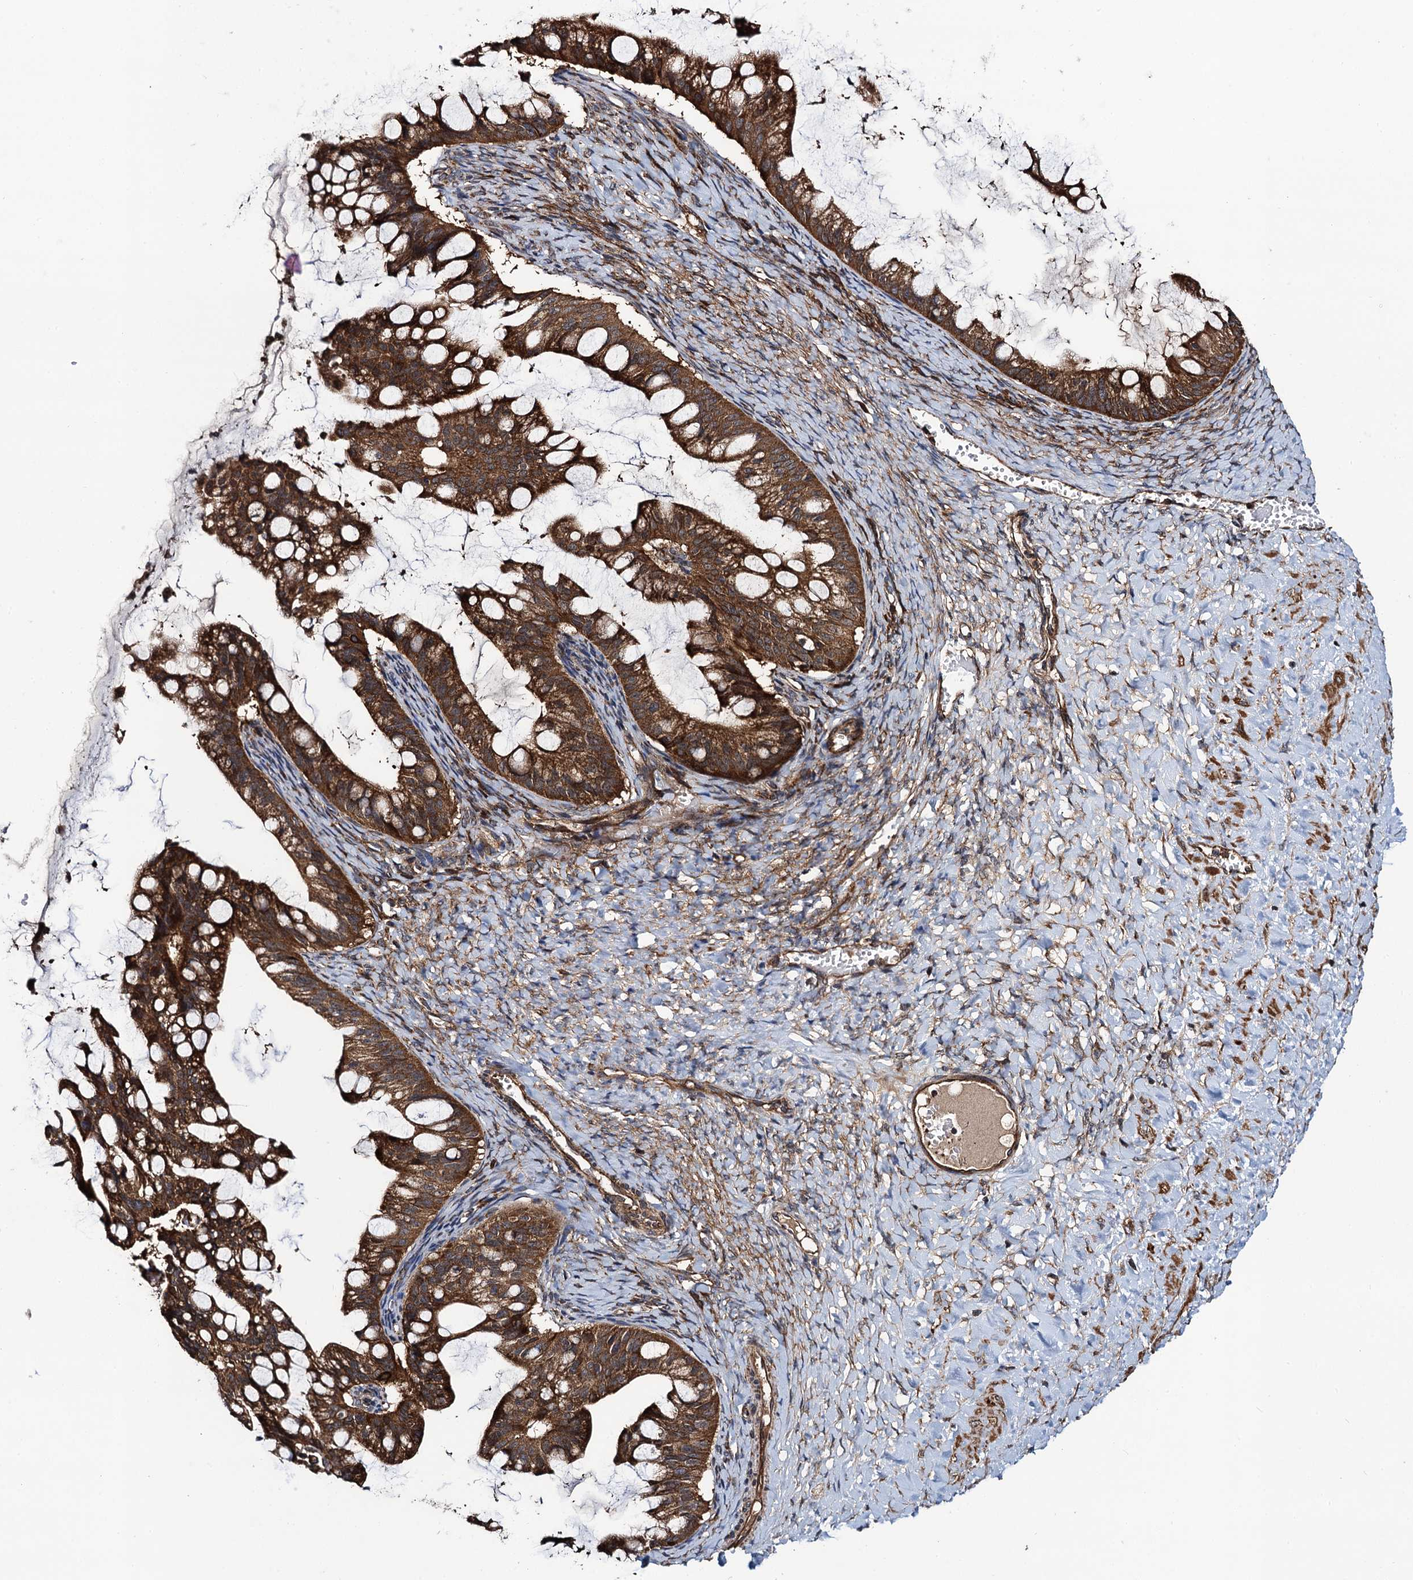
{"staining": {"intensity": "strong", "quantity": ">75%", "location": "cytoplasmic/membranous"}, "tissue": "ovarian cancer", "cell_type": "Tumor cells", "image_type": "cancer", "snomed": [{"axis": "morphology", "description": "Cystadenocarcinoma, mucinous, NOS"}, {"axis": "topography", "description": "Ovary"}], "caption": "Immunohistochemical staining of ovarian cancer reveals strong cytoplasmic/membranous protein positivity in about >75% of tumor cells.", "gene": "NEK1", "patient": {"sex": "female", "age": 73}}